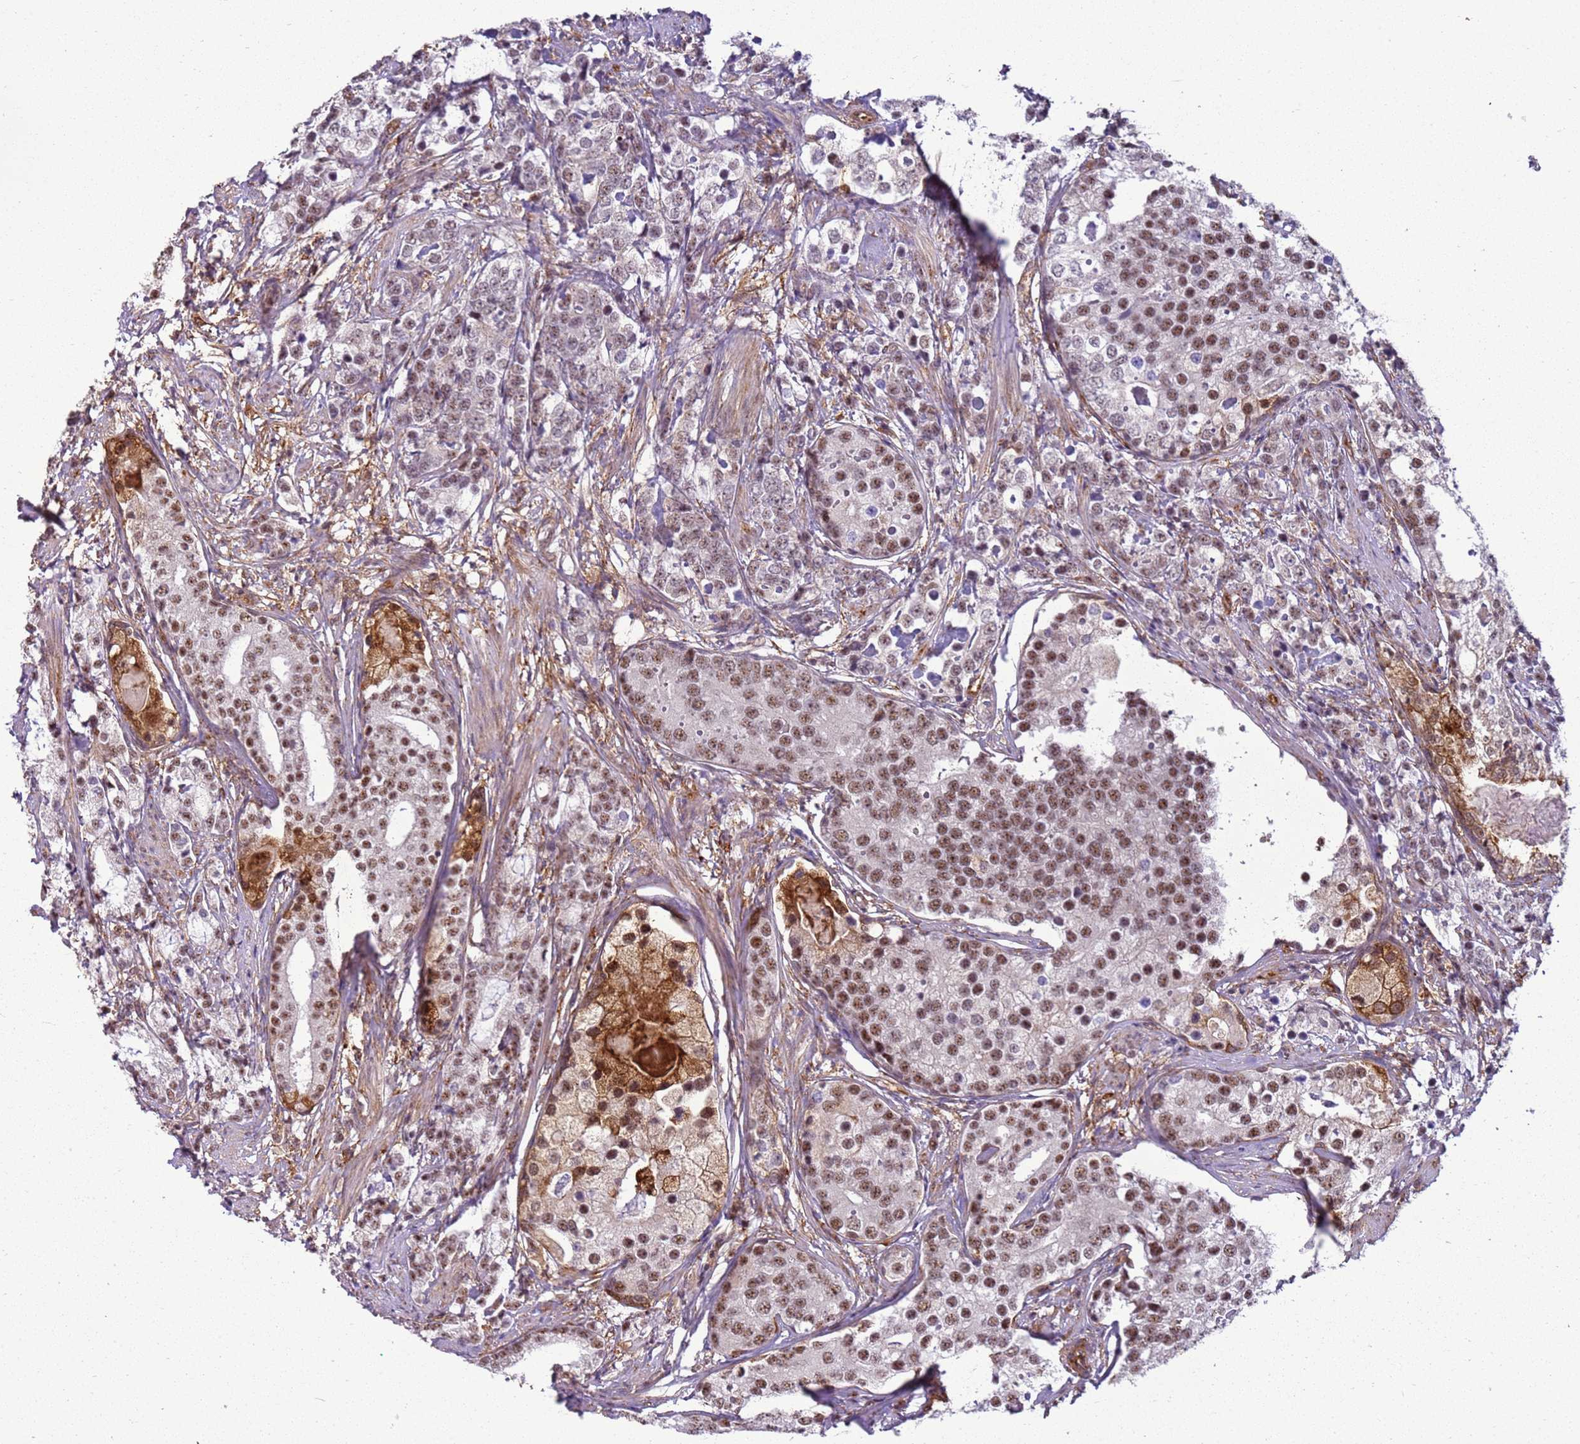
{"staining": {"intensity": "moderate", "quantity": "25%-75%", "location": "nuclear"}, "tissue": "prostate cancer", "cell_type": "Tumor cells", "image_type": "cancer", "snomed": [{"axis": "morphology", "description": "Adenocarcinoma, High grade"}, {"axis": "topography", "description": "Prostate"}], "caption": "Protein expression analysis of adenocarcinoma (high-grade) (prostate) displays moderate nuclear expression in approximately 25%-75% of tumor cells.", "gene": "GABRE", "patient": {"sex": "male", "age": 69}}